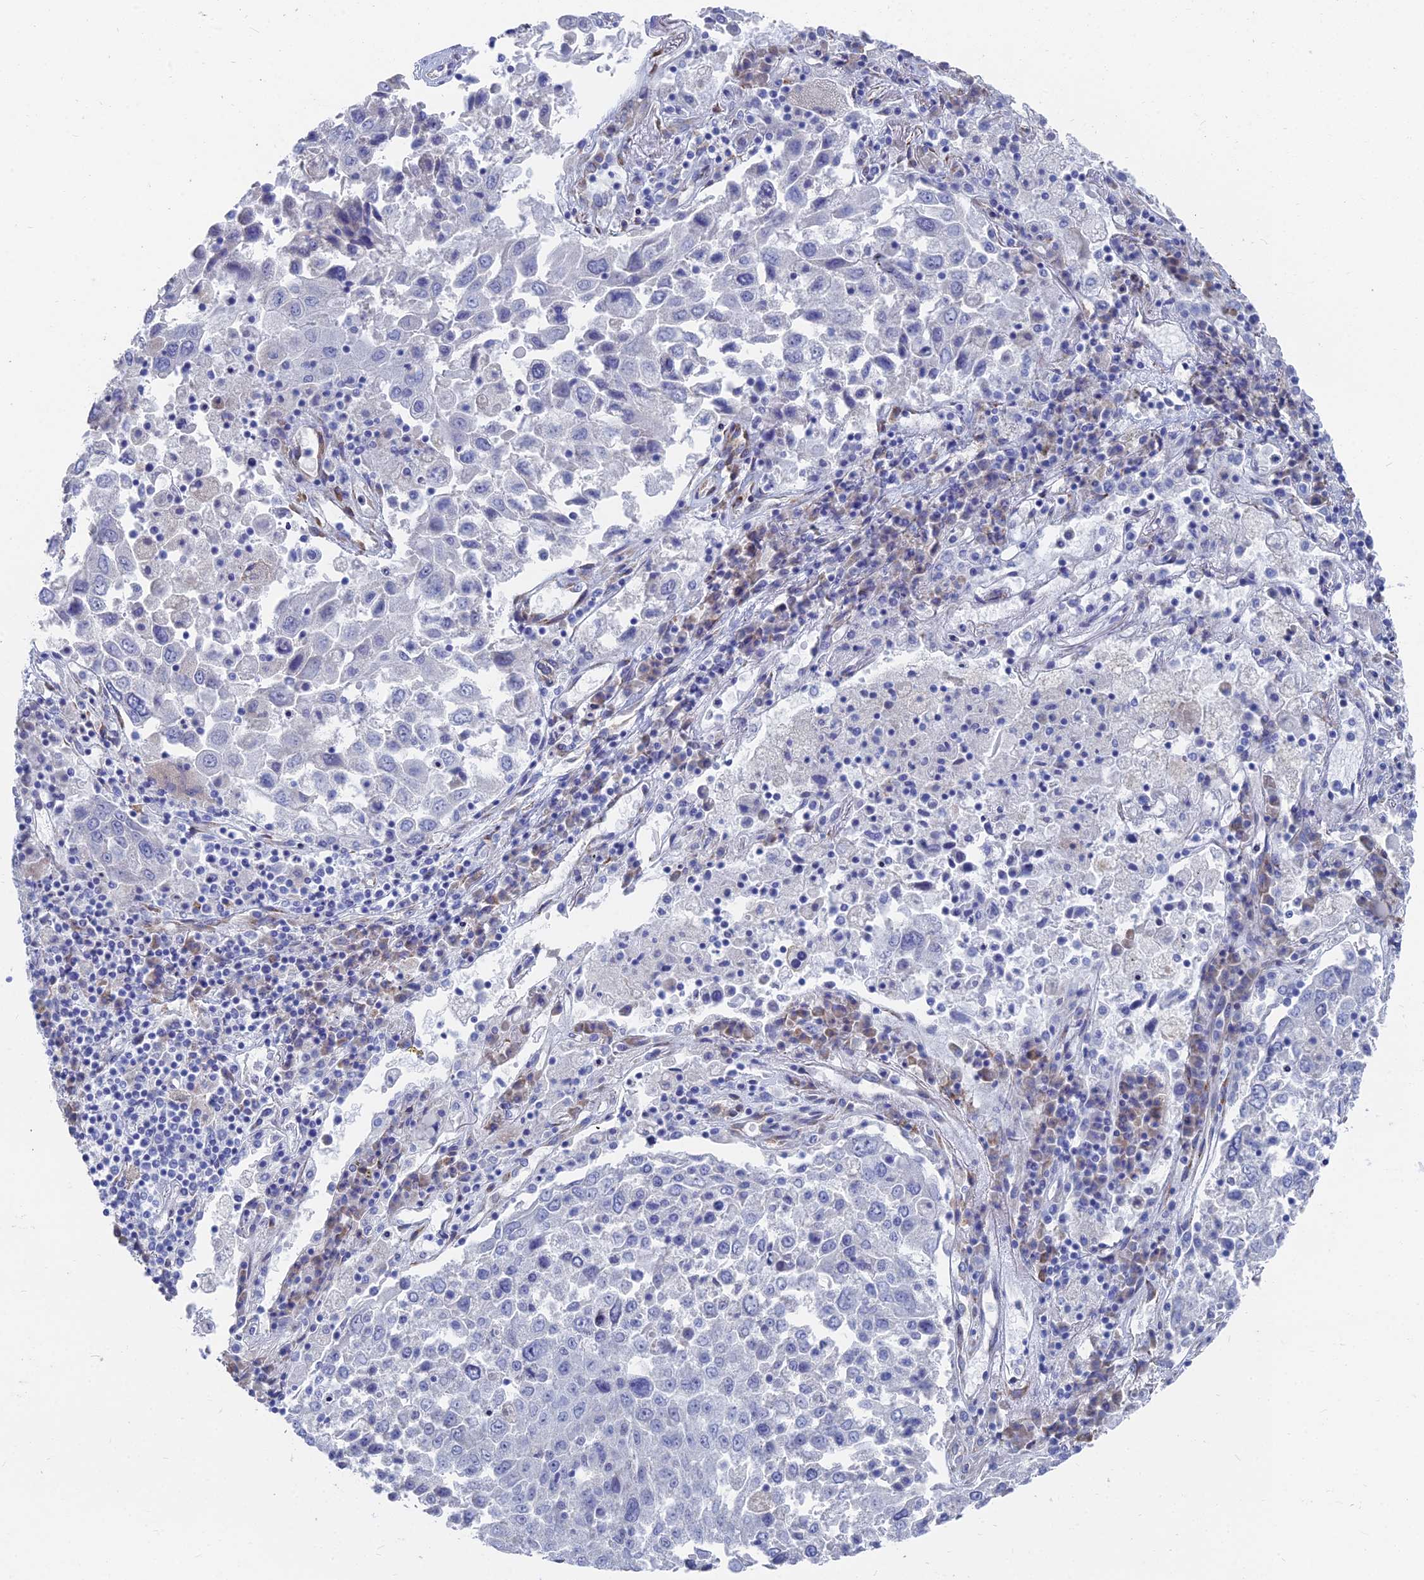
{"staining": {"intensity": "negative", "quantity": "none", "location": "none"}, "tissue": "lung cancer", "cell_type": "Tumor cells", "image_type": "cancer", "snomed": [{"axis": "morphology", "description": "Squamous cell carcinoma, NOS"}, {"axis": "topography", "description": "Lung"}], "caption": "Tumor cells are negative for brown protein staining in lung cancer.", "gene": "TNNT3", "patient": {"sex": "male", "age": 65}}